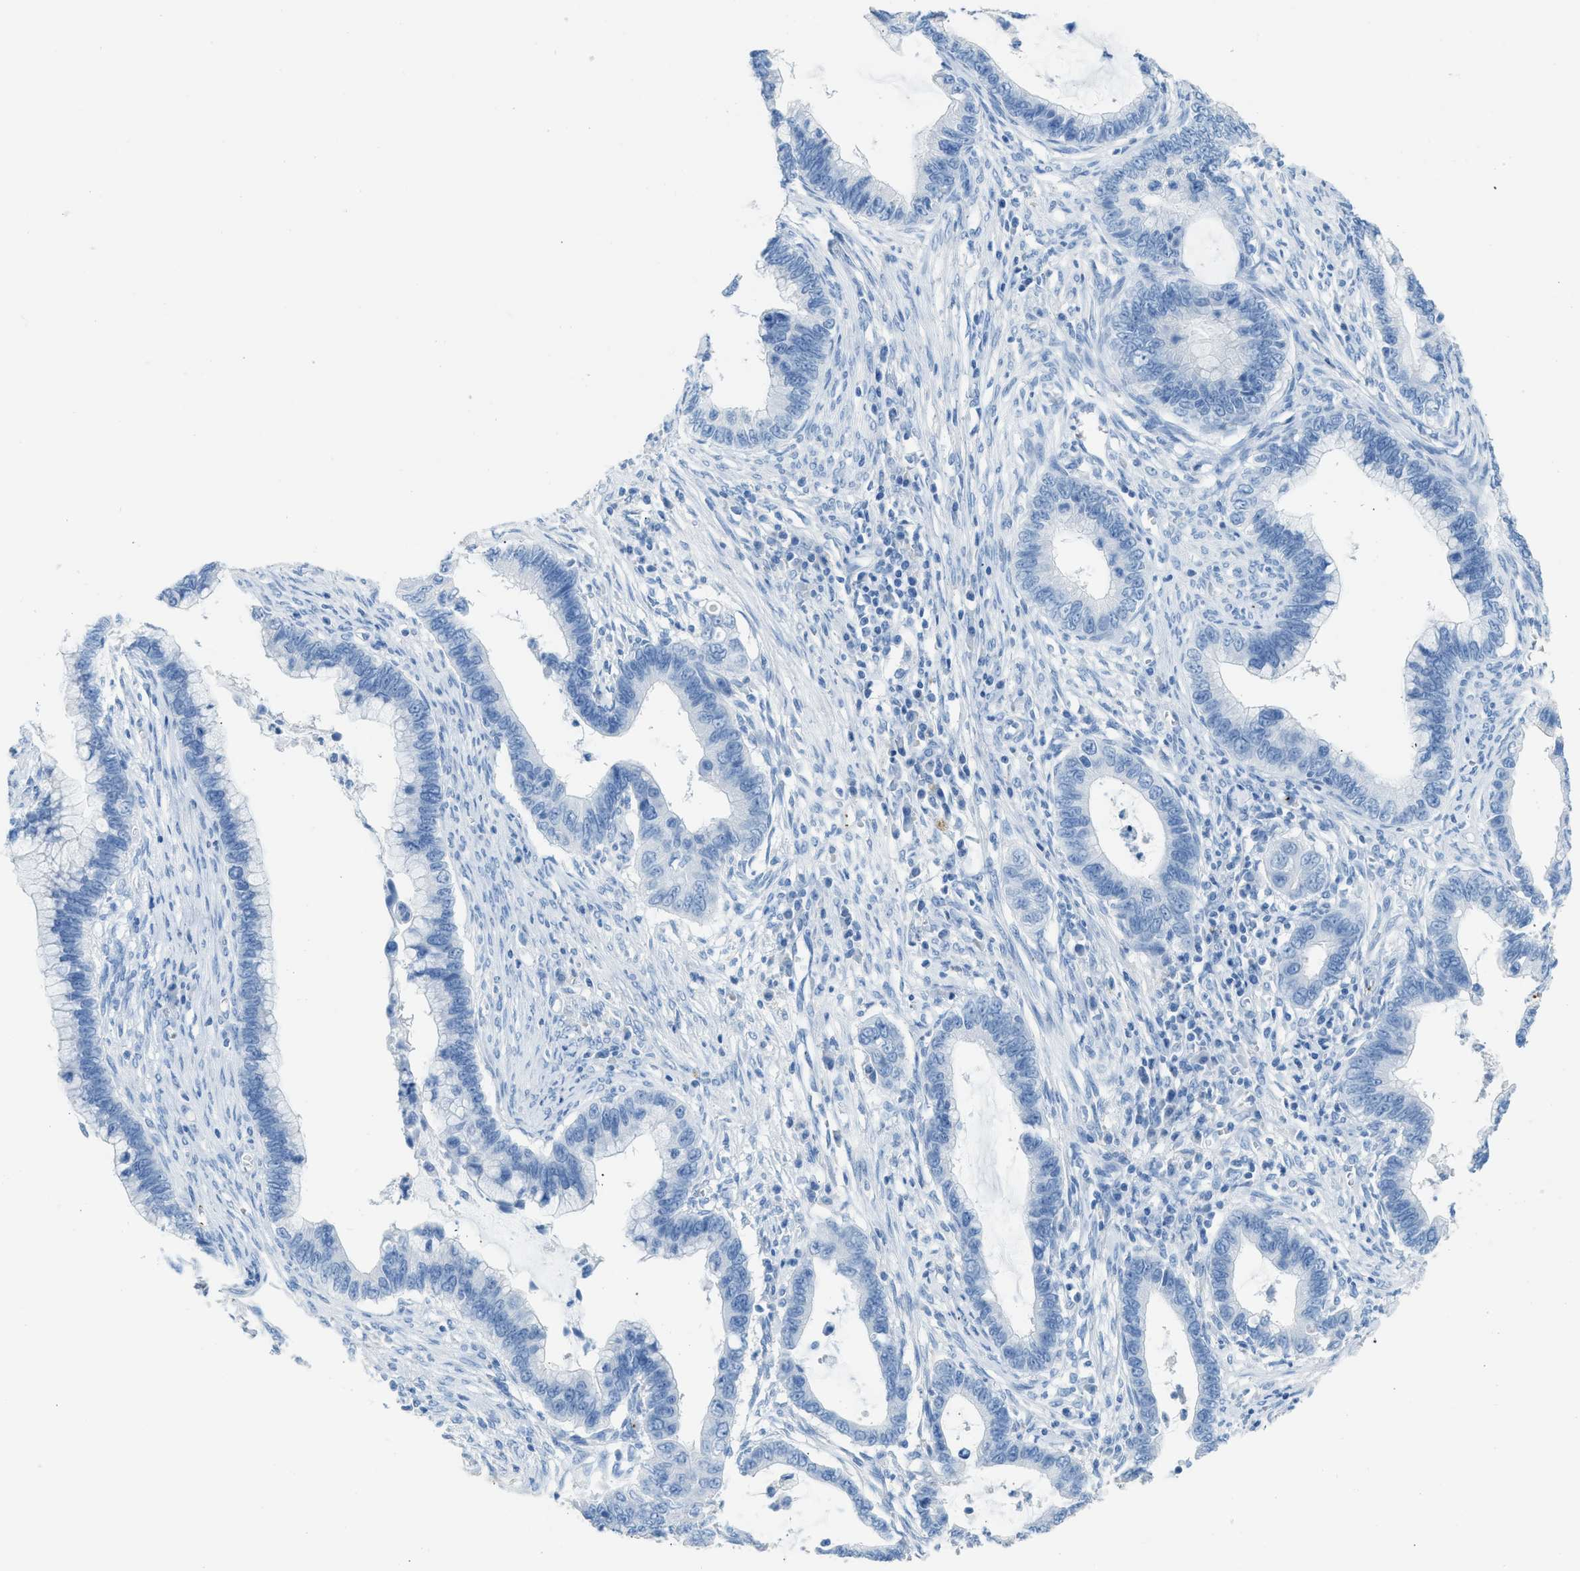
{"staining": {"intensity": "negative", "quantity": "none", "location": "none"}, "tissue": "cervical cancer", "cell_type": "Tumor cells", "image_type": "cancer", "snomed": [{"axis": "morphology", "description": "Adenocarcinoma, NOS"}, {"axis": "topography", "description": "Cervix"}], "caption": "Photomicrograph shows no significant protein staining in tumor cells of adenocarcinoma (cervical).", "gene": "FAIM2", "patient": {"sex": "female", "age": 44}}